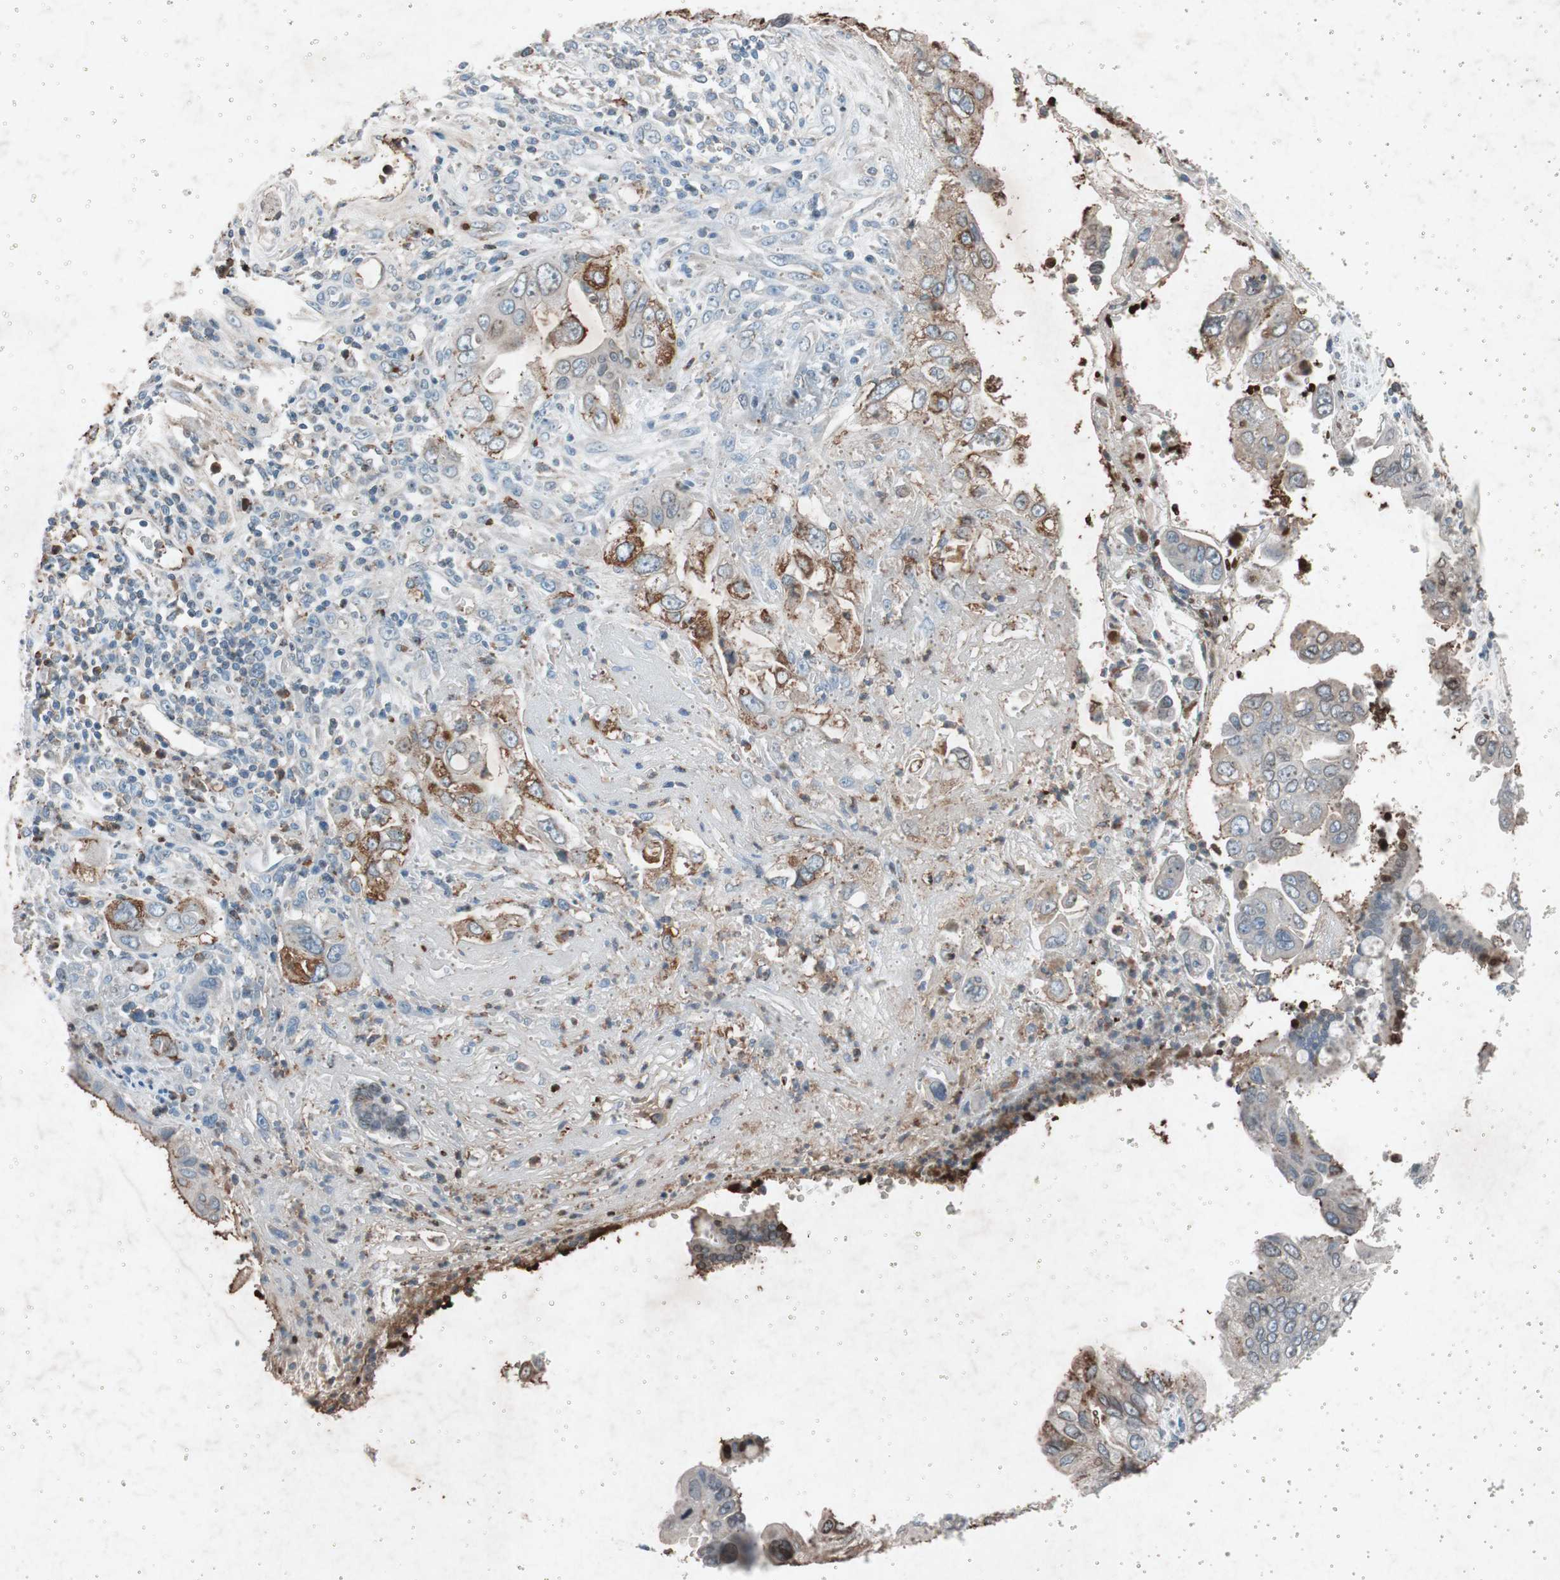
{"staining": {"intensity": "weak", "quantity": "25%-75%", "location": "cytoplasmic/membranous,nuclear"}, "tissue": "pancreatic cancer", "cell_type": "Tumor cells", "image_type": "cancer", "snomed": [{"axis": "morphology", "description": "Normal tissue, NOS"}, {"axis": "topography", "description": "Lymph node"}], "caption": "Pancreatic cancer stained with immunohistochemistry shows weak cytoplasmic/membranous and nuclear expression in about 25%-75% of tumor cells.", "gene": "GRB7", "patient": {"sex": "male", "age": 50}}